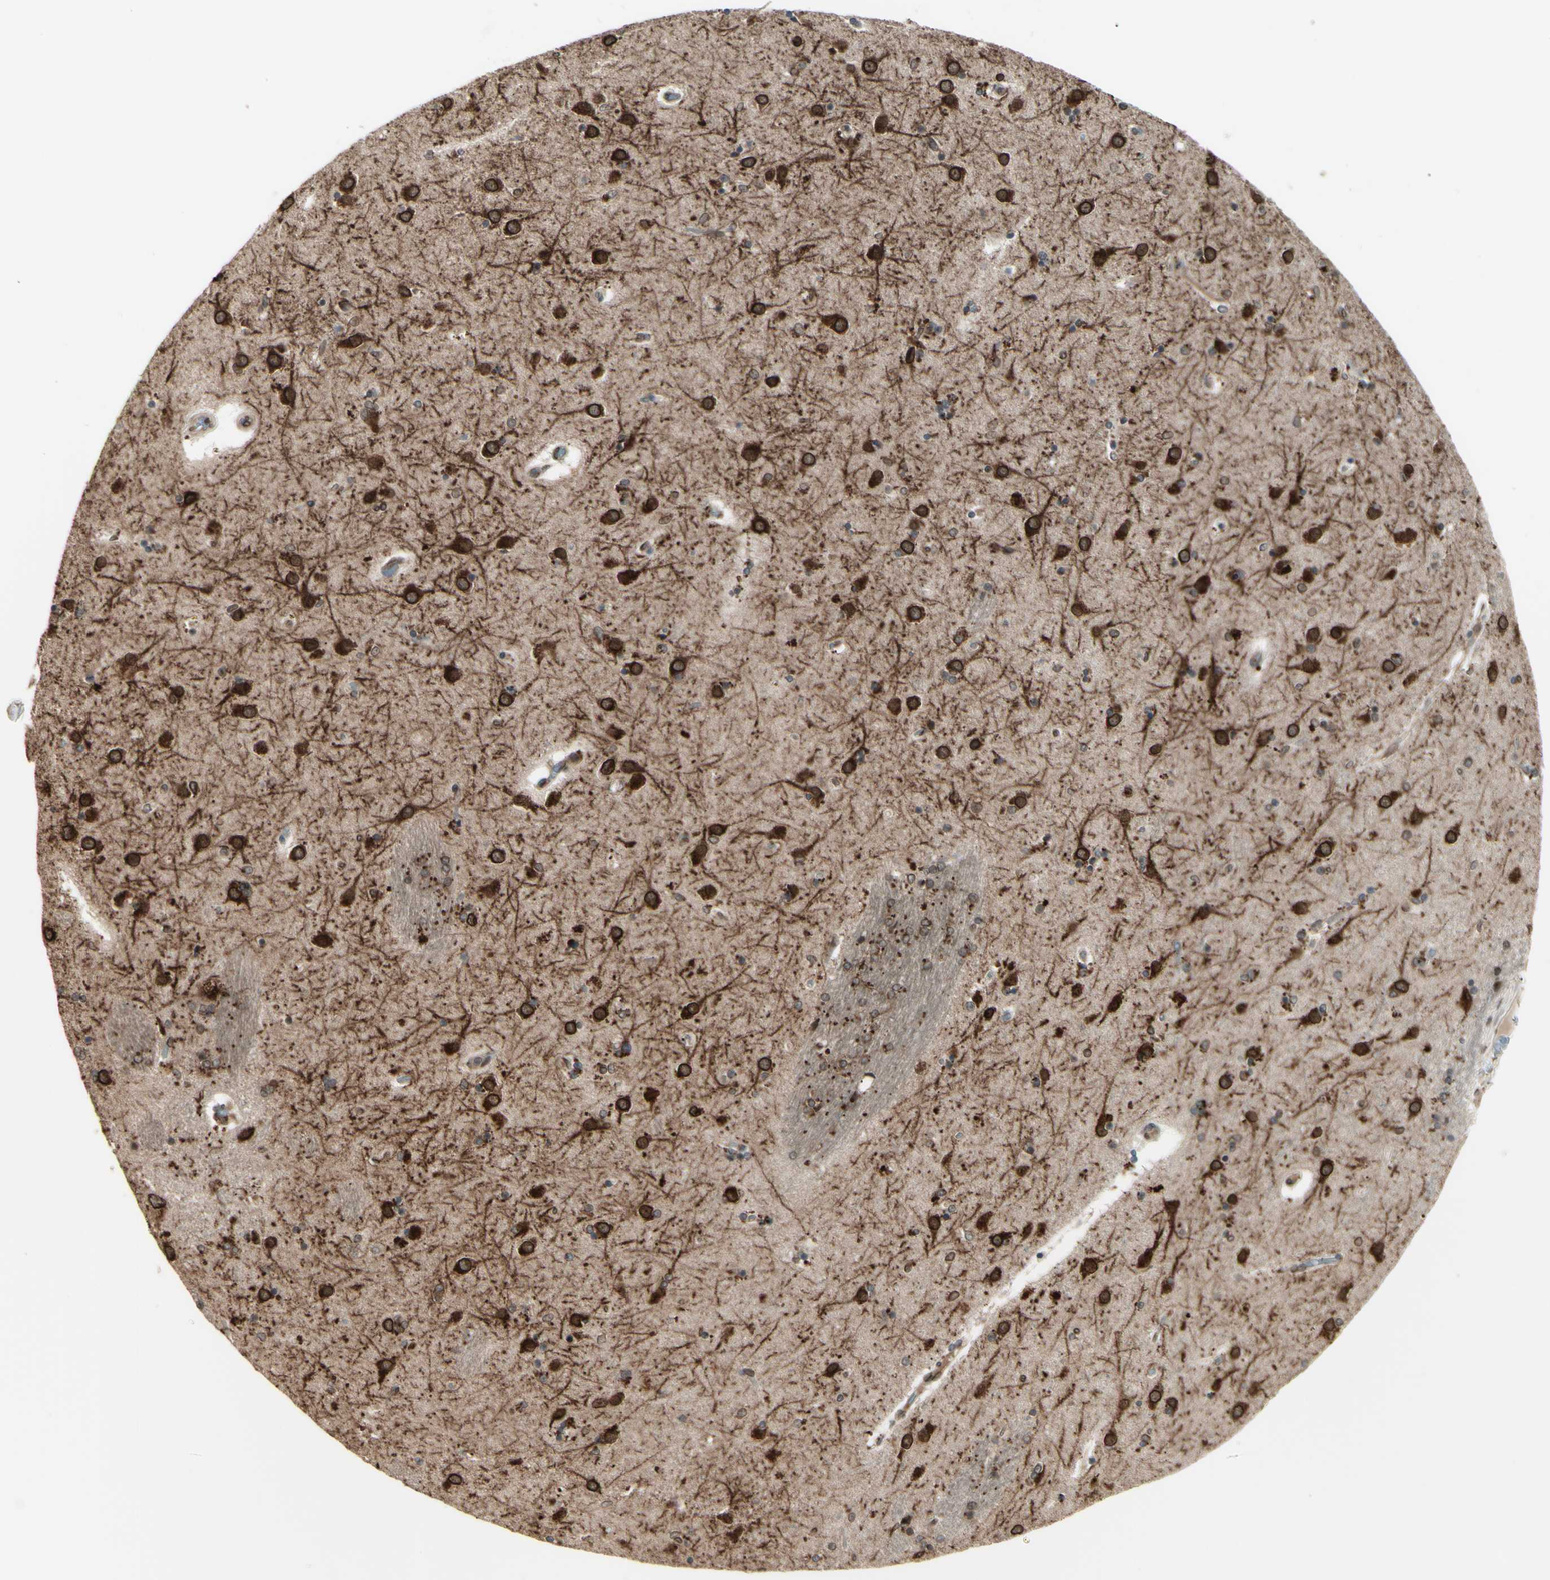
{"staining": {"intensity": "moderate", "quantity": "25%-75%", "location": "nuclear"}, "tissue": "caudate", "cell_type": "Glial cells", "image_type": "normal", "snomed": [{"axis": "morphology", "description": "Normal tissue, NOS"}, {"axis": "topography", "description": "Lateral ventricle wall"}], "caption": "The immunohistochemical stain labels moderate nuclear staining in glial cells of unremarkable caudate.", "gene": "MLF2", "patient": {"sex": "female", "age": 54}}